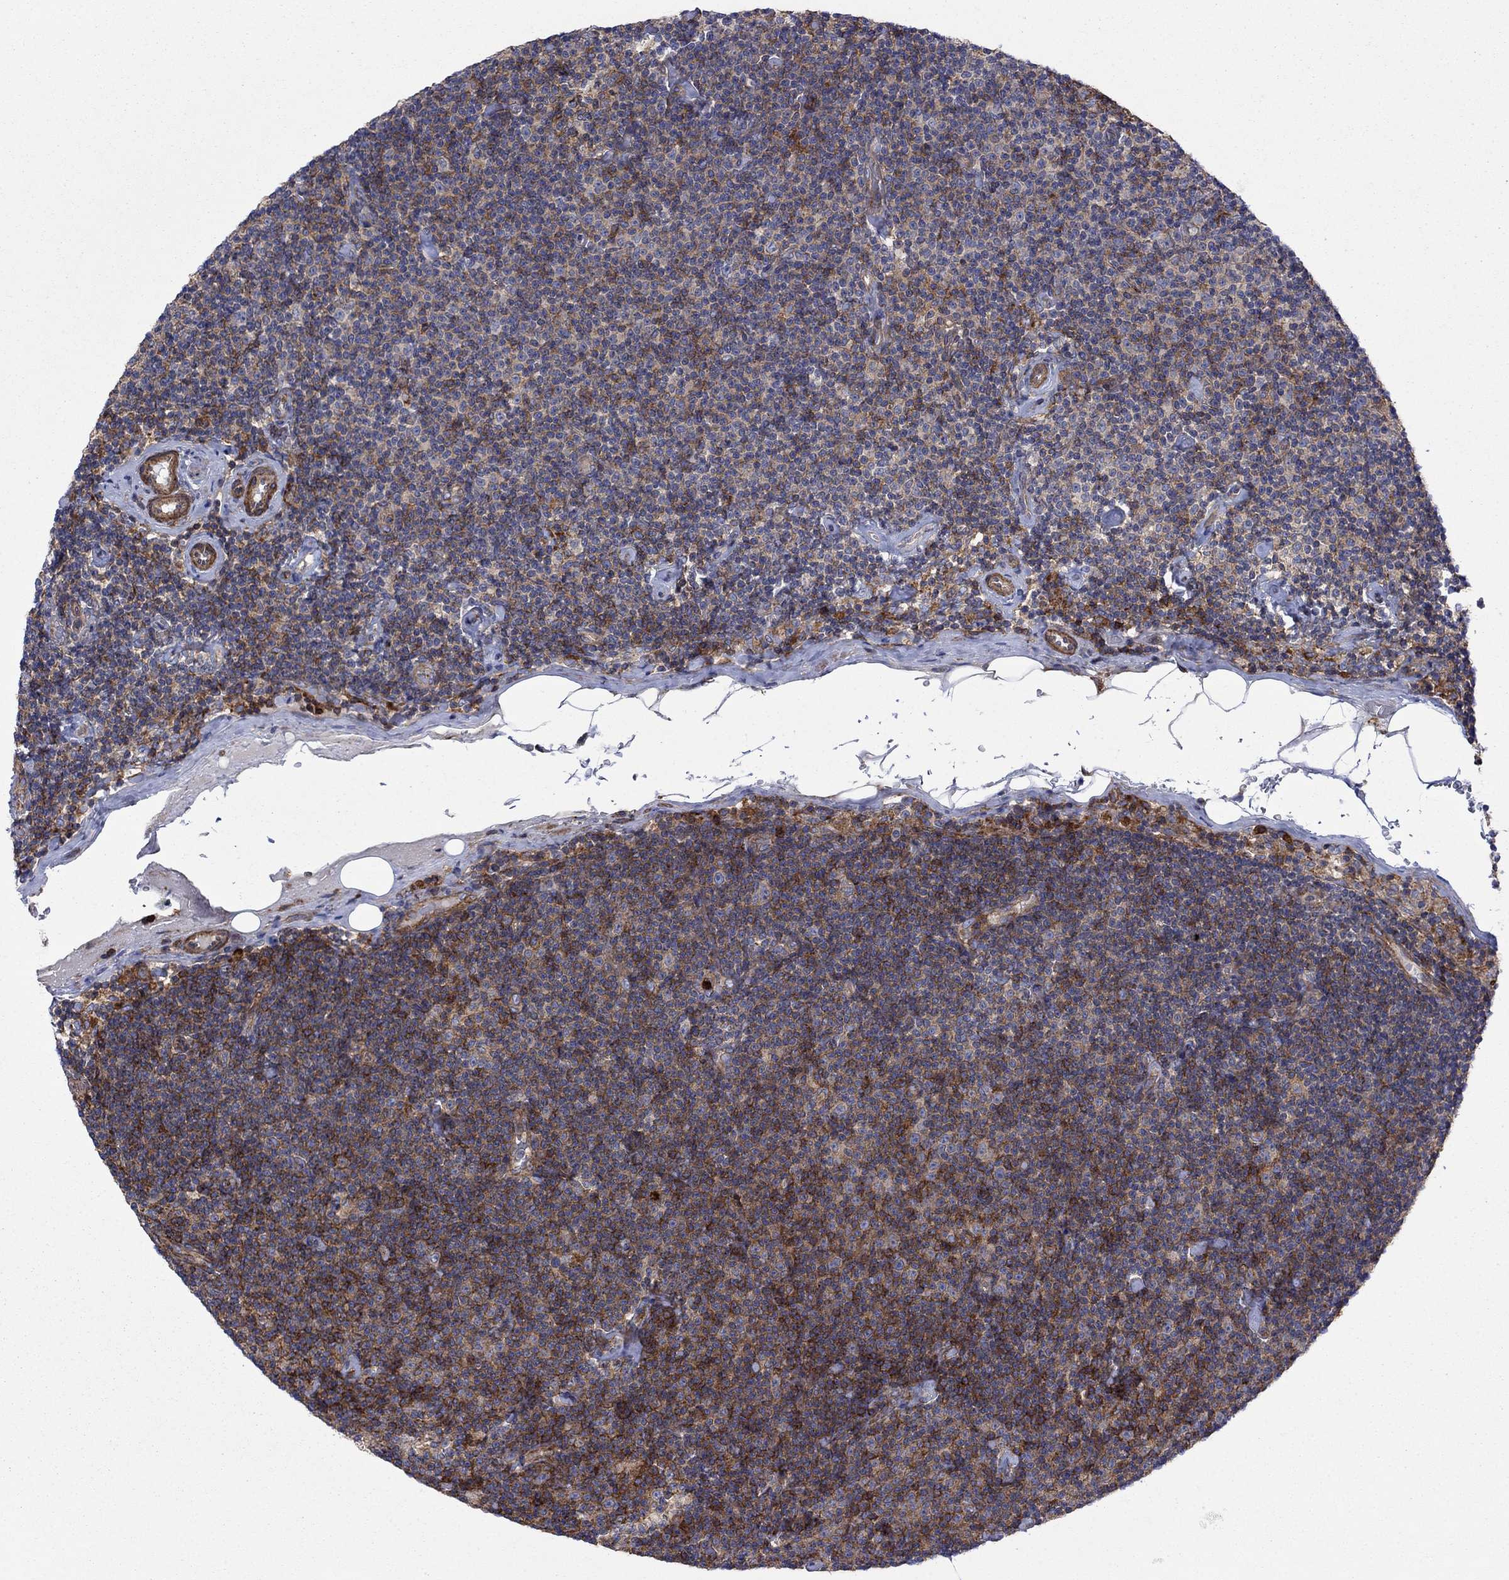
{"staining": {"intensity": "strong", "quantity": "<25%", "location": "cytoplasmic/membranous"}, "tissue": "lymphoma", "cell_type": "Tumor cells", "image_type": "cancer", "snomed": [{"axis": "morphology", "description": "Malignant lymphoma, non-Hodgkin's type, Low grade"}, {"axis": "topography", "description": "Lymph node"}], "caption": "This is an image of immunohistochemistry (IHC) staining of lymphoma, which shows strong expression in the cytoplasmic/membranous of tumor cells.", "gene": "PAG1", "patient": {"sex": "male", "age": 81}}